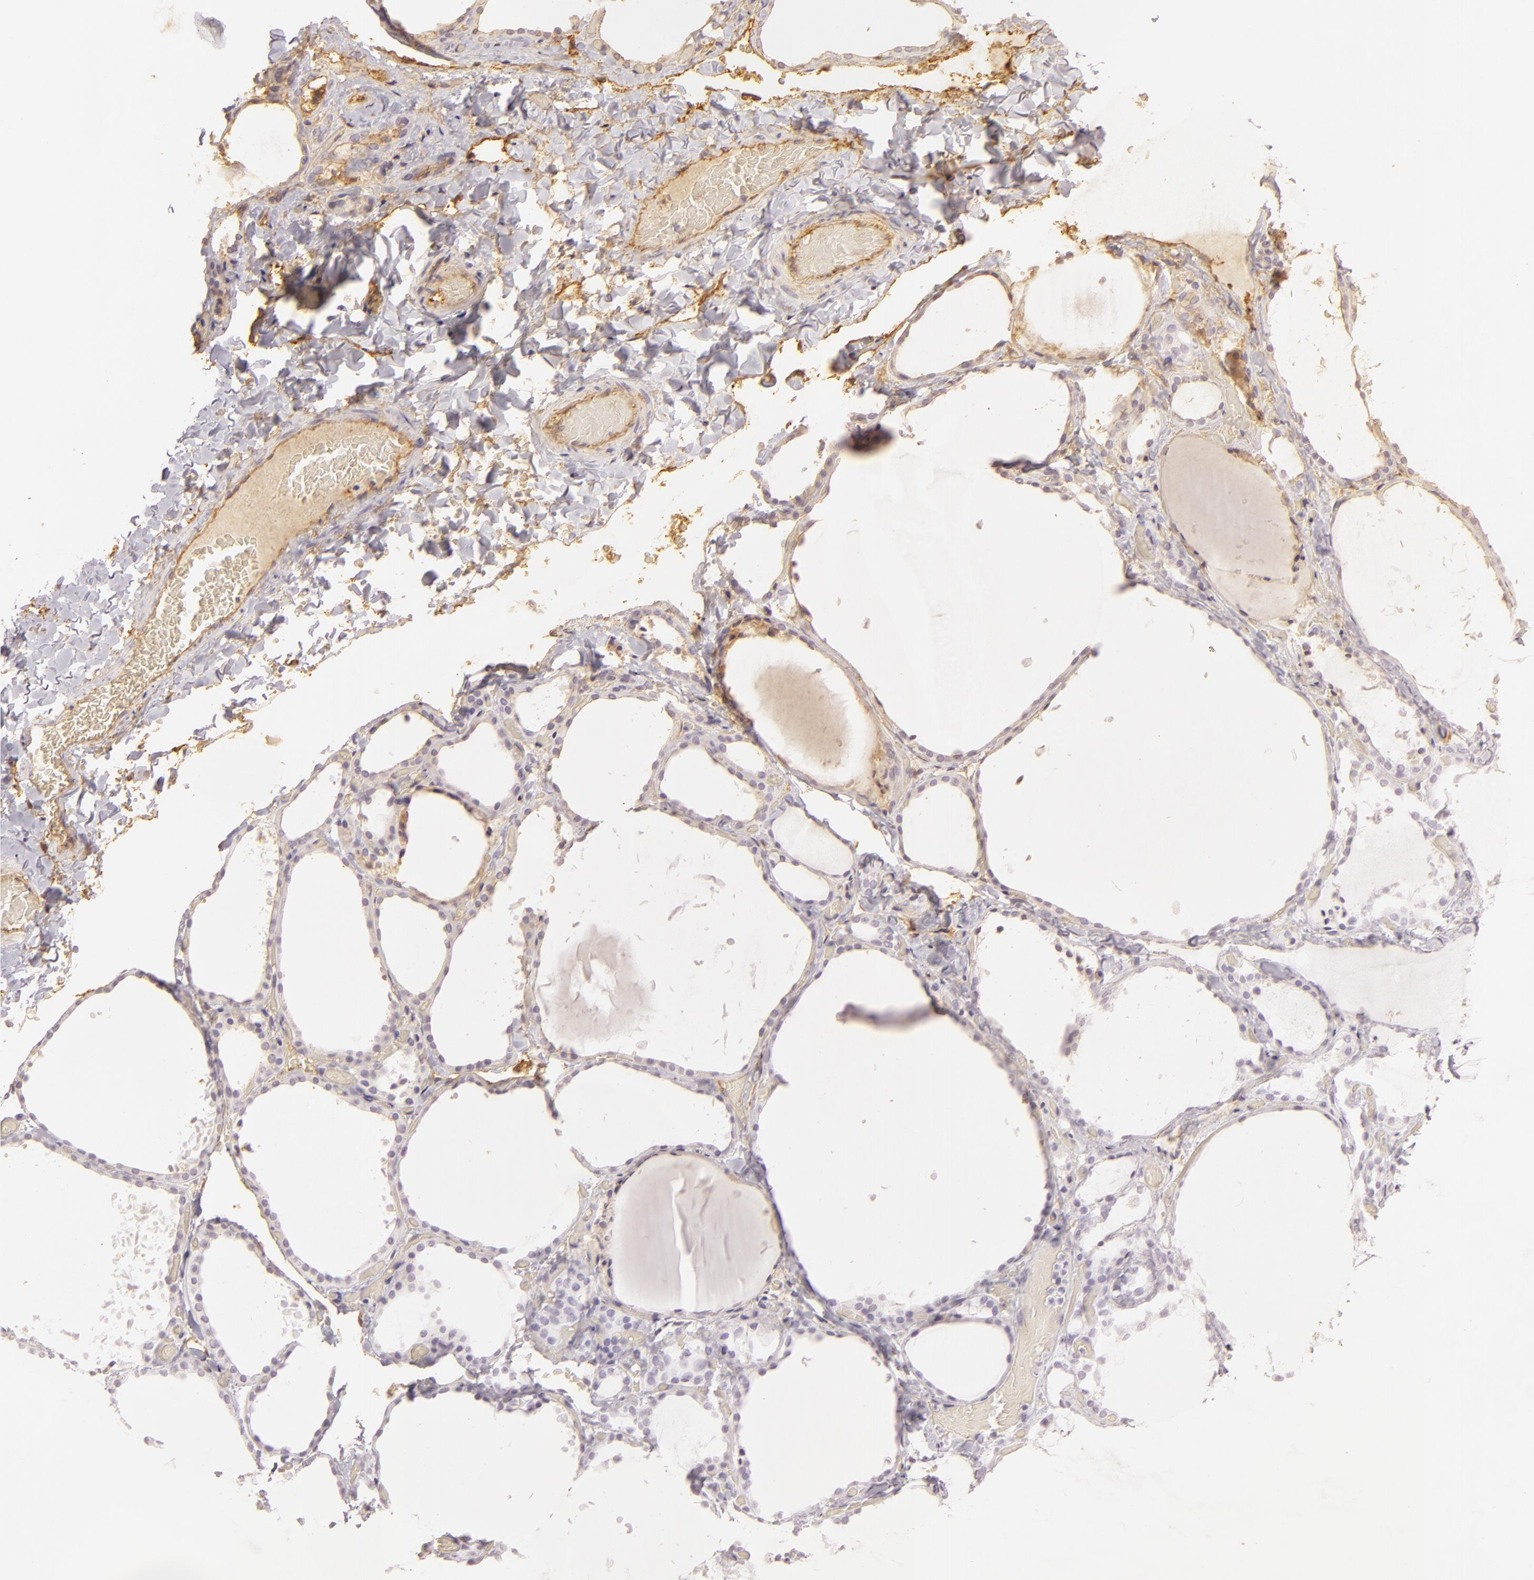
{"staining": {"intensity": "negative", "quantity": "none", "location": "none"}, "tissue": "thyroid gland", "cell_type": "Glandular cells", "image_type": "normal", "snomed": [{"axis": "morphology", "description": "Normal tissue, NOS"}, {"axis": "topography", "description": "Thyroid gland"}], "caption": "This is an immunohistochemistry (IHC) histopathology image of unremarkable thyroid gland. There is no expression in glandular cells.", "gene": "CD59", "patient": {"sex": "female", "age": 22}}